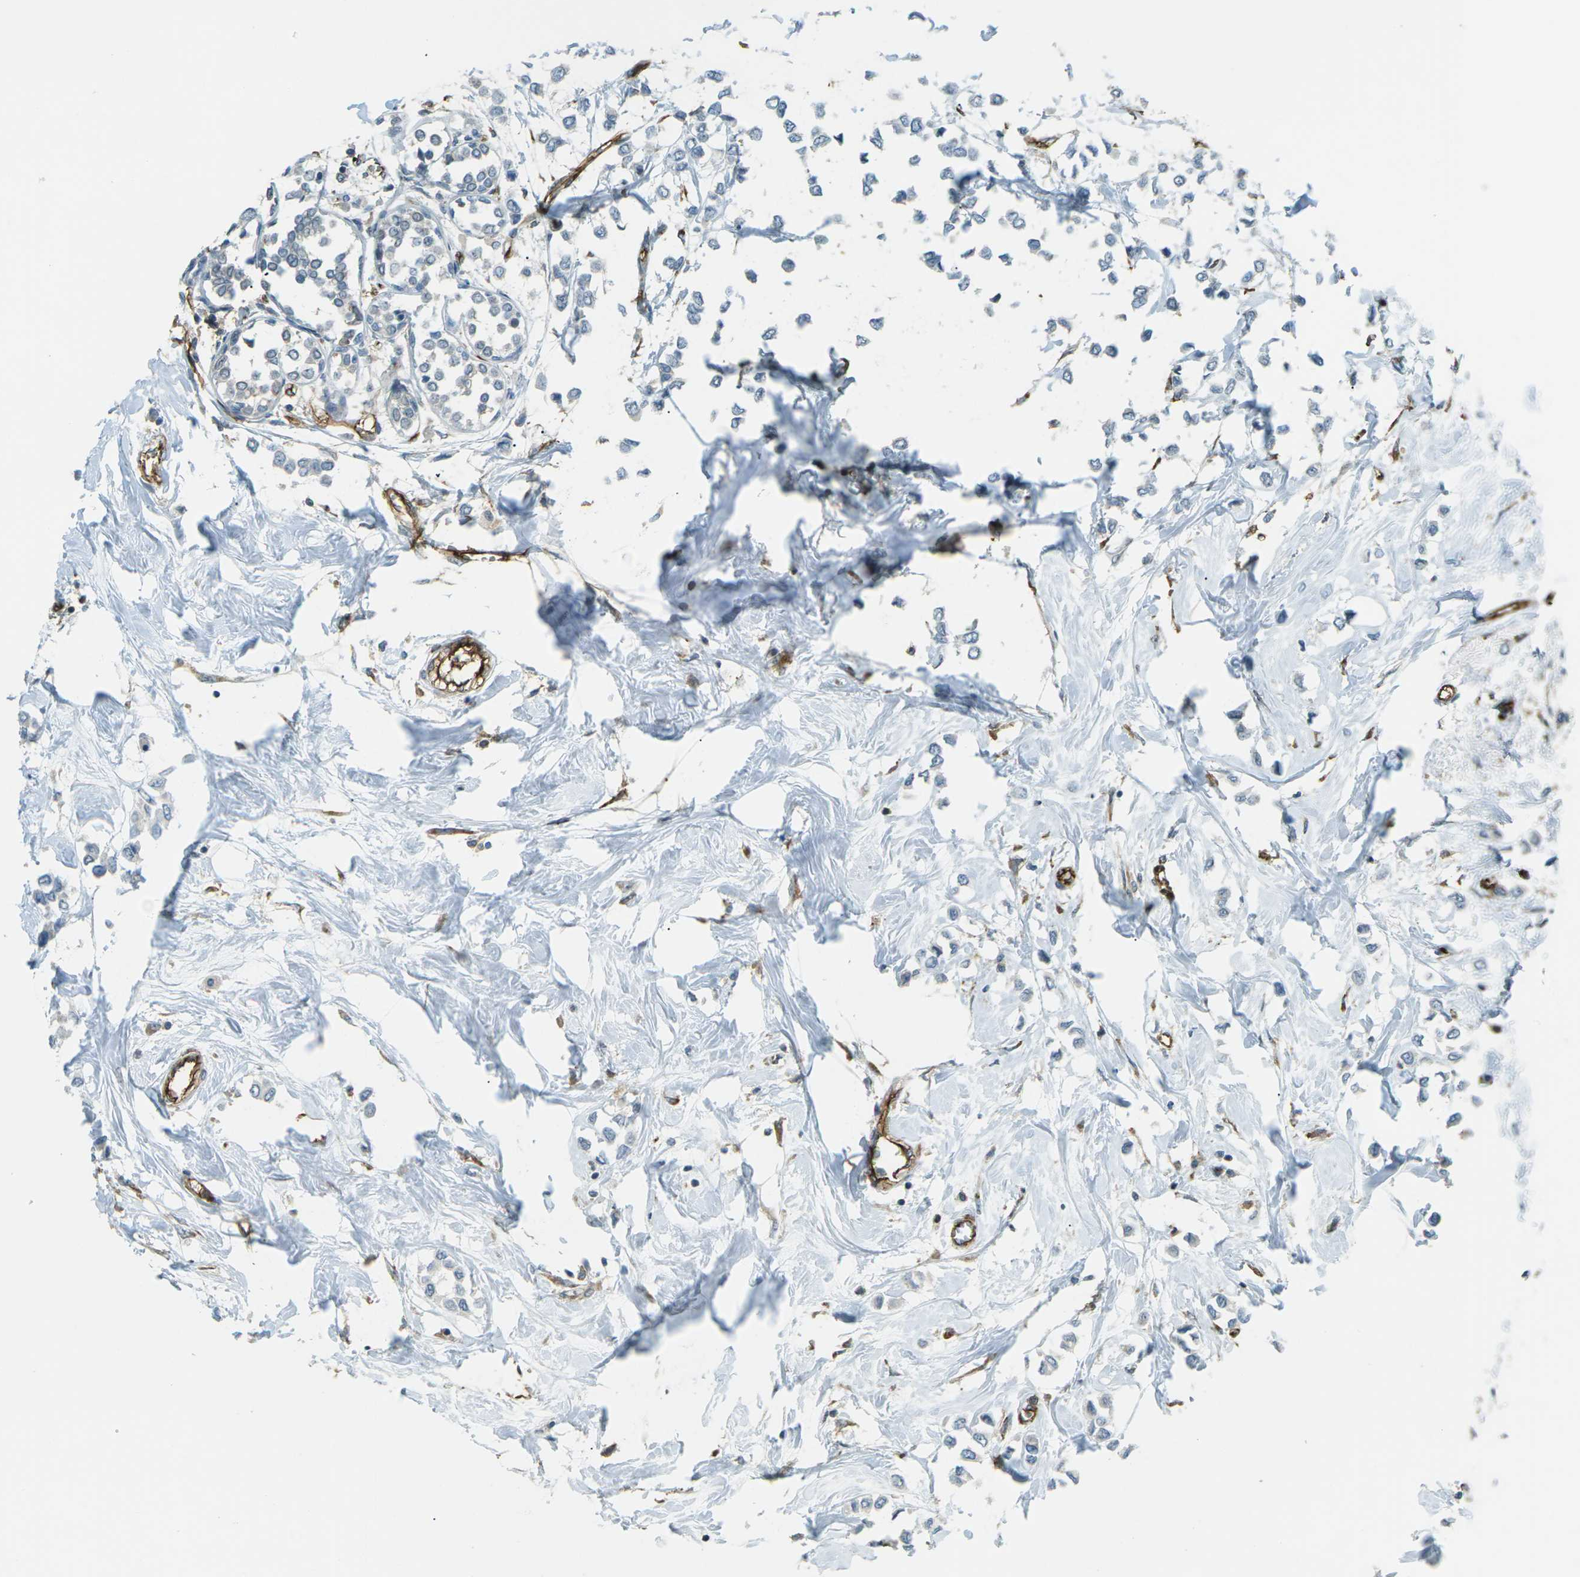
{"staining": {"intensity": "negative", "quantity": "none", "location": "none"}, "tissue": "breast cancer", "cell_type": "Tumor cells", "image_type": "cancer", "snomed": [{"axis": "morphology", "description": "Lobular carcinoma"}, {"axis": "topography", "description": "Breast"}], "caption": "DAB (3,3'-diaminobenzidine) immunohistochemical staining of breast cancer (lobular carcinoma) reveals no significant expression in tumor cells.", "gene": "S1PR1", "patient": {"sex": "female", "age": 51}}